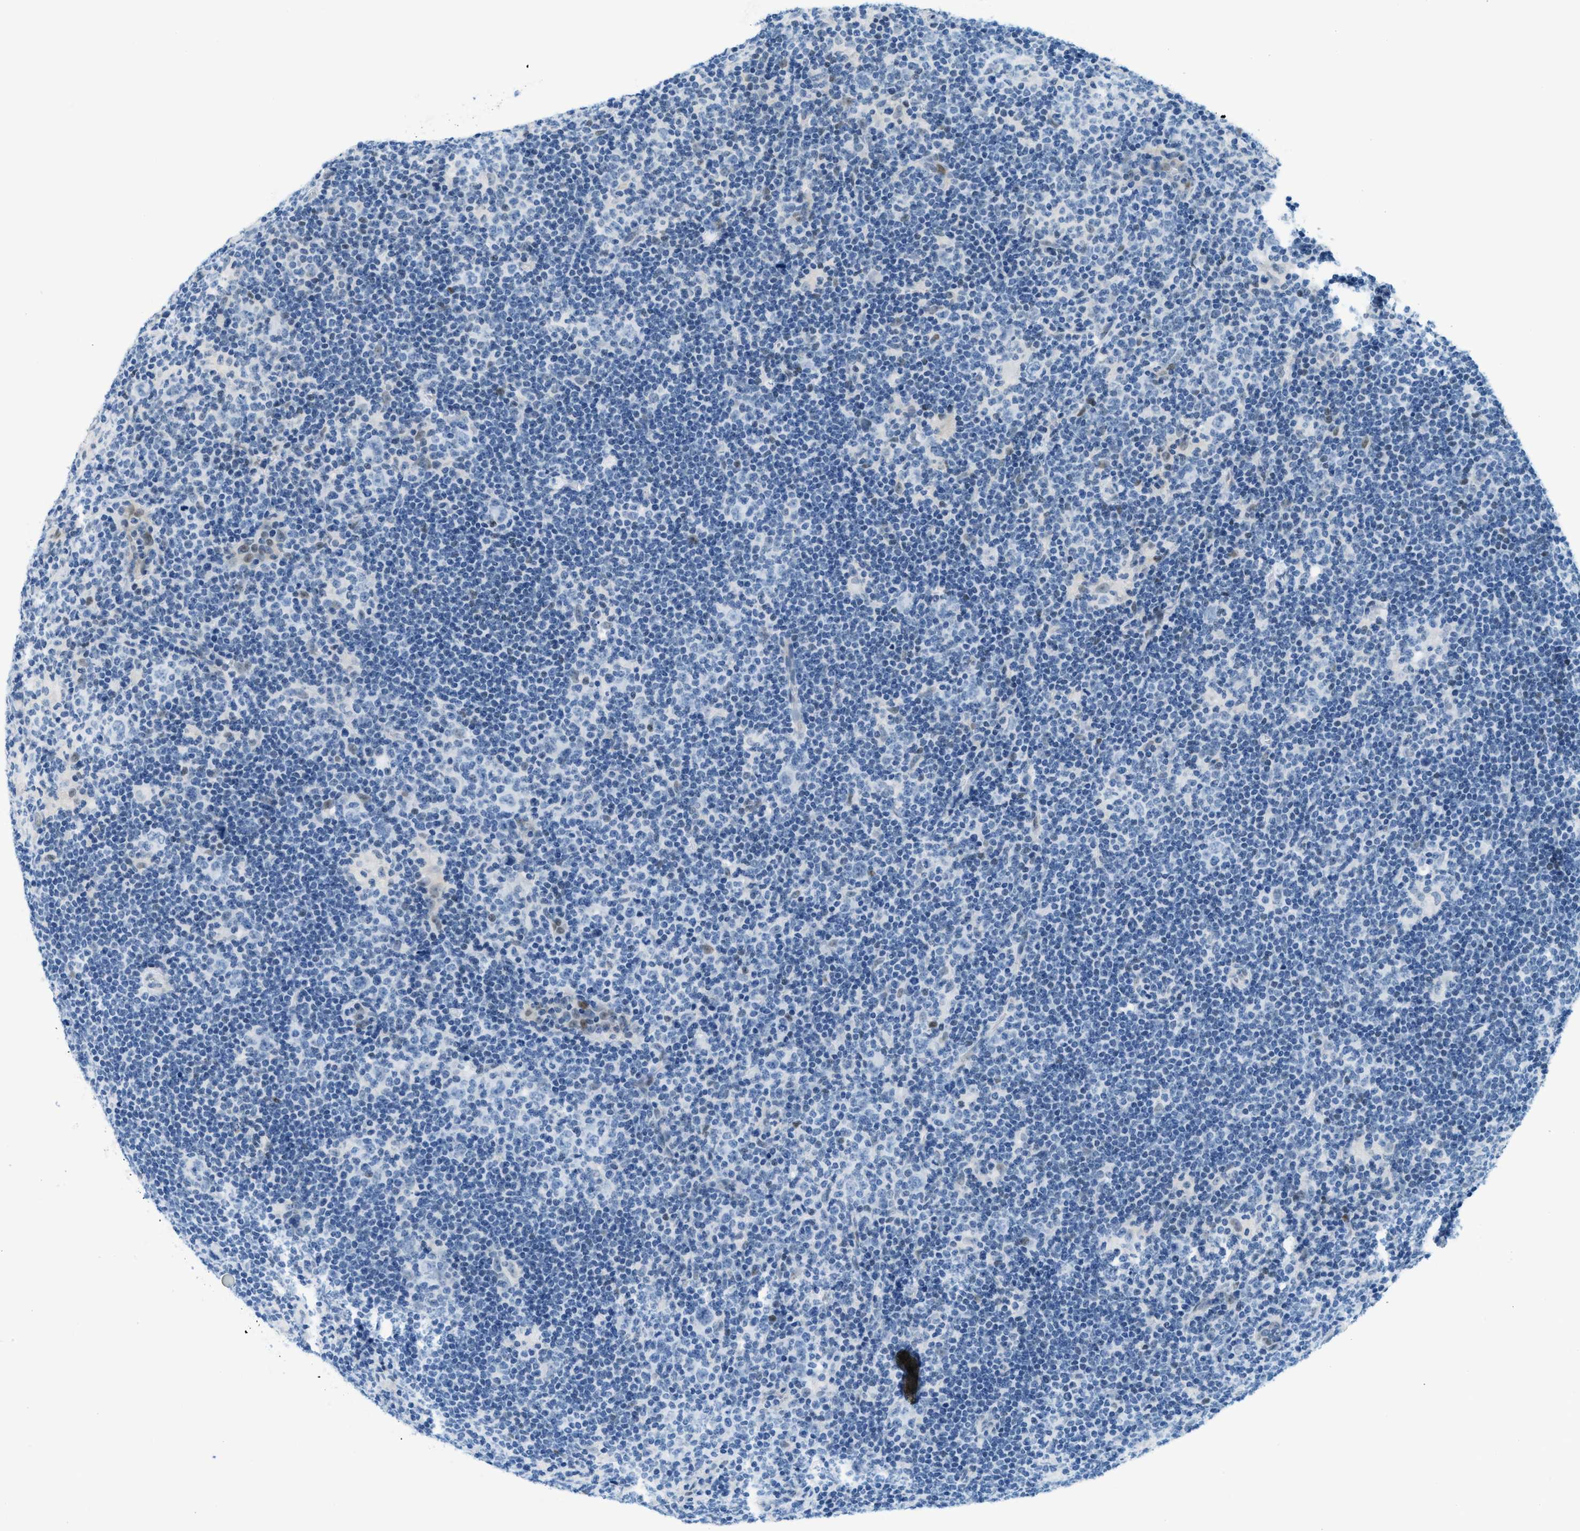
{"staining": {"intensity": "negative", "quantity": "none", "location": "none"}, "tissue": "lymphoma", "cell_type": "Tumor cells", "image_type": "cancer", "snomed": [{"axis": "morphology", "description": "Hodgkin's disease, NOS"}, {"axis": "topography", "description": "Lymph node"}], "caption": "This is a image of IHC staining of lymphoma, which shows no staining in tumor cells.", "gene": "CYP4X1", "patient": {"sex": "female", "age": 57}}